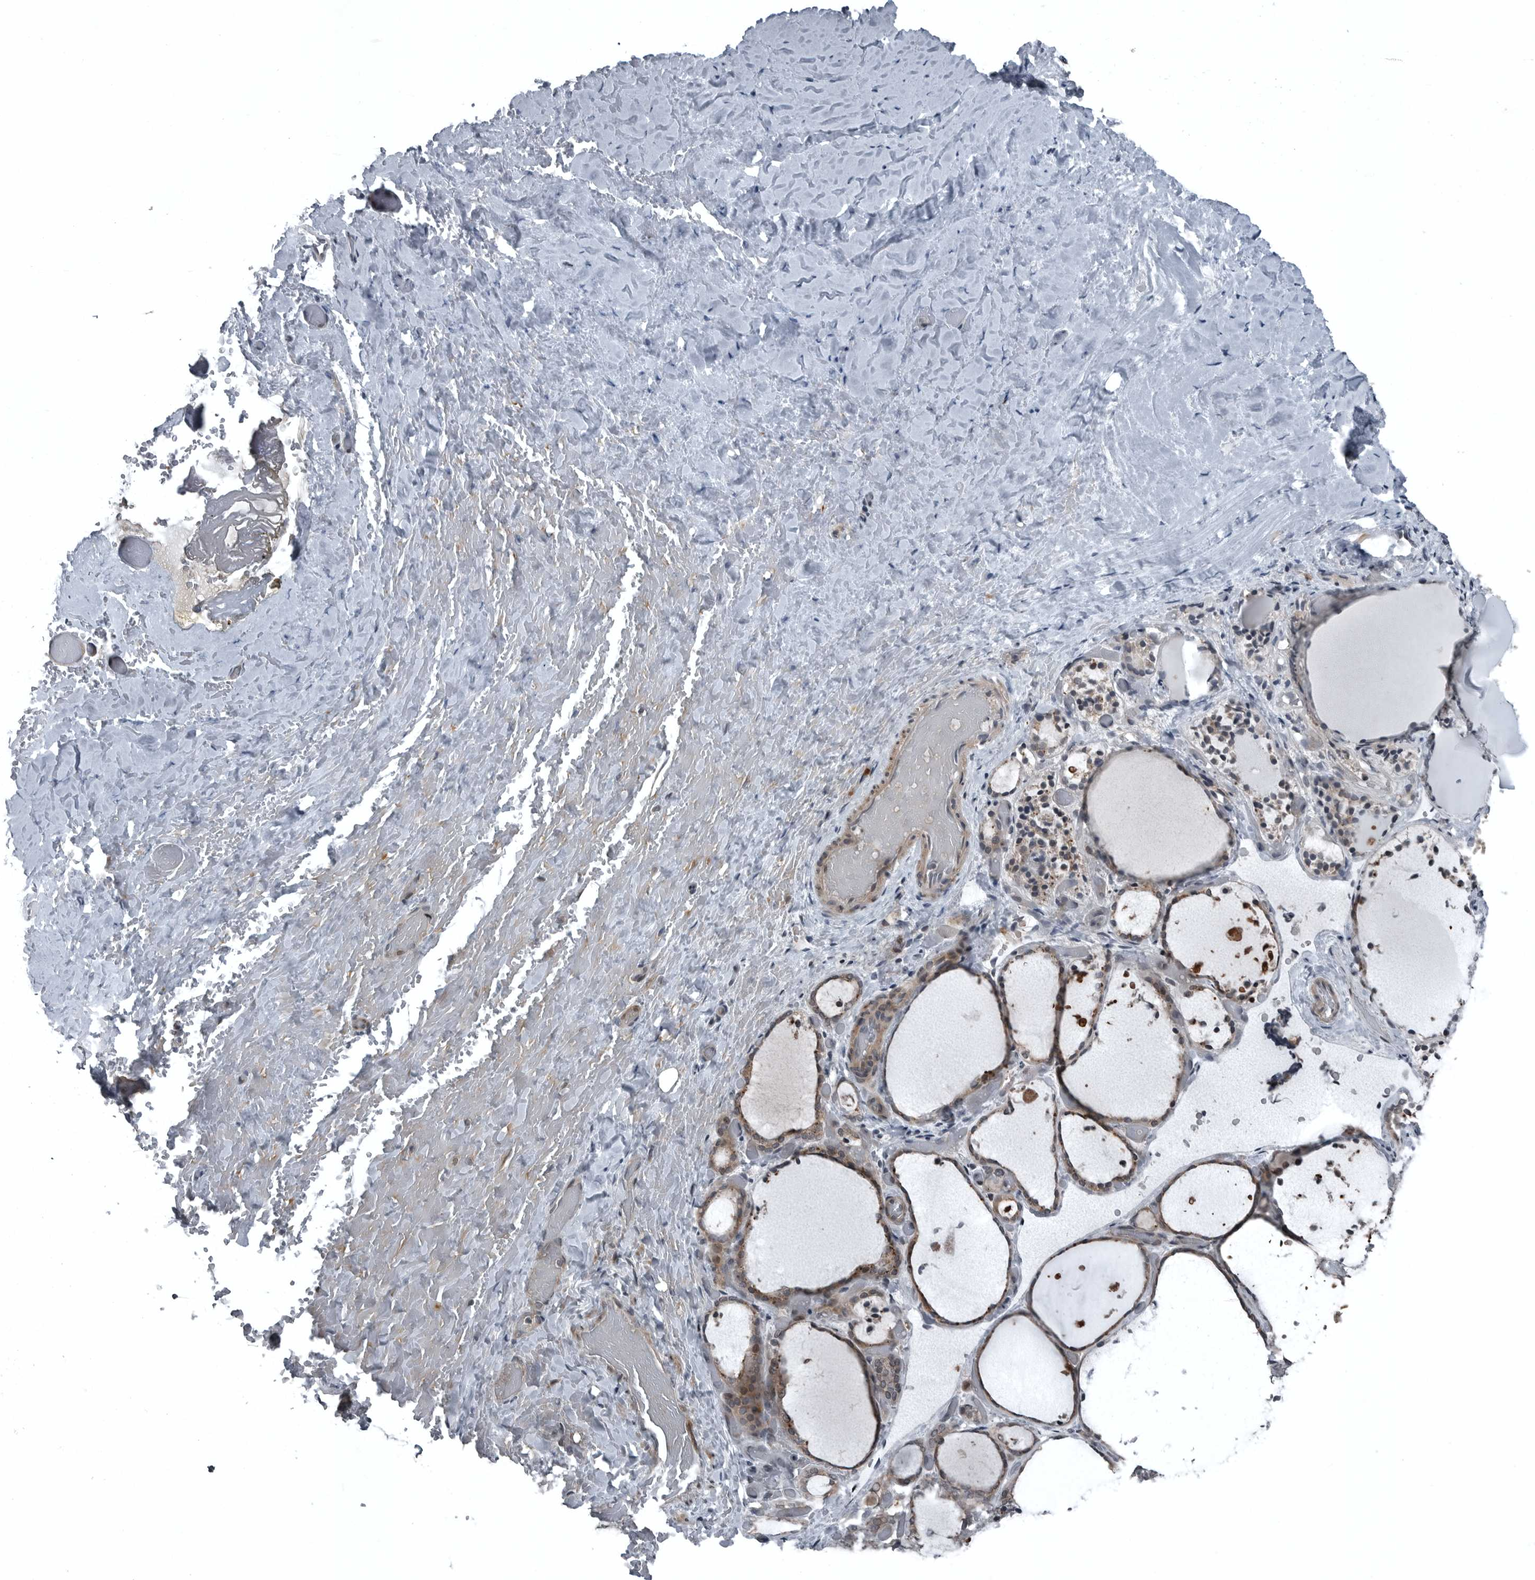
{"staining": {"intensity": "moderate", "quantity": ">75%", "location": "cytoplasmic/membranous"}, "tissue": "thyroid gland", "cell_type": "Glandular cells", "image_type": "normal", "snomed": [{"axis": "morphology", "description": "Normal tissue, NOS"}, {"axis": "topography", "description": "Thyroid gland"}], "caption": "The image exhibits immunohistochemical staining of normal thyroid gland. There is moderate cytoplasmic/membranous expression is appreciated in about >75% of glandular cells. (Stains: DAB (3,3'-diaminobenzidine) in brown, nuclei in blue, Microscopy: brightfield microscopy at high magnification).", "gene": "GAK", "patient": {"sex": "female", "age": 44}}